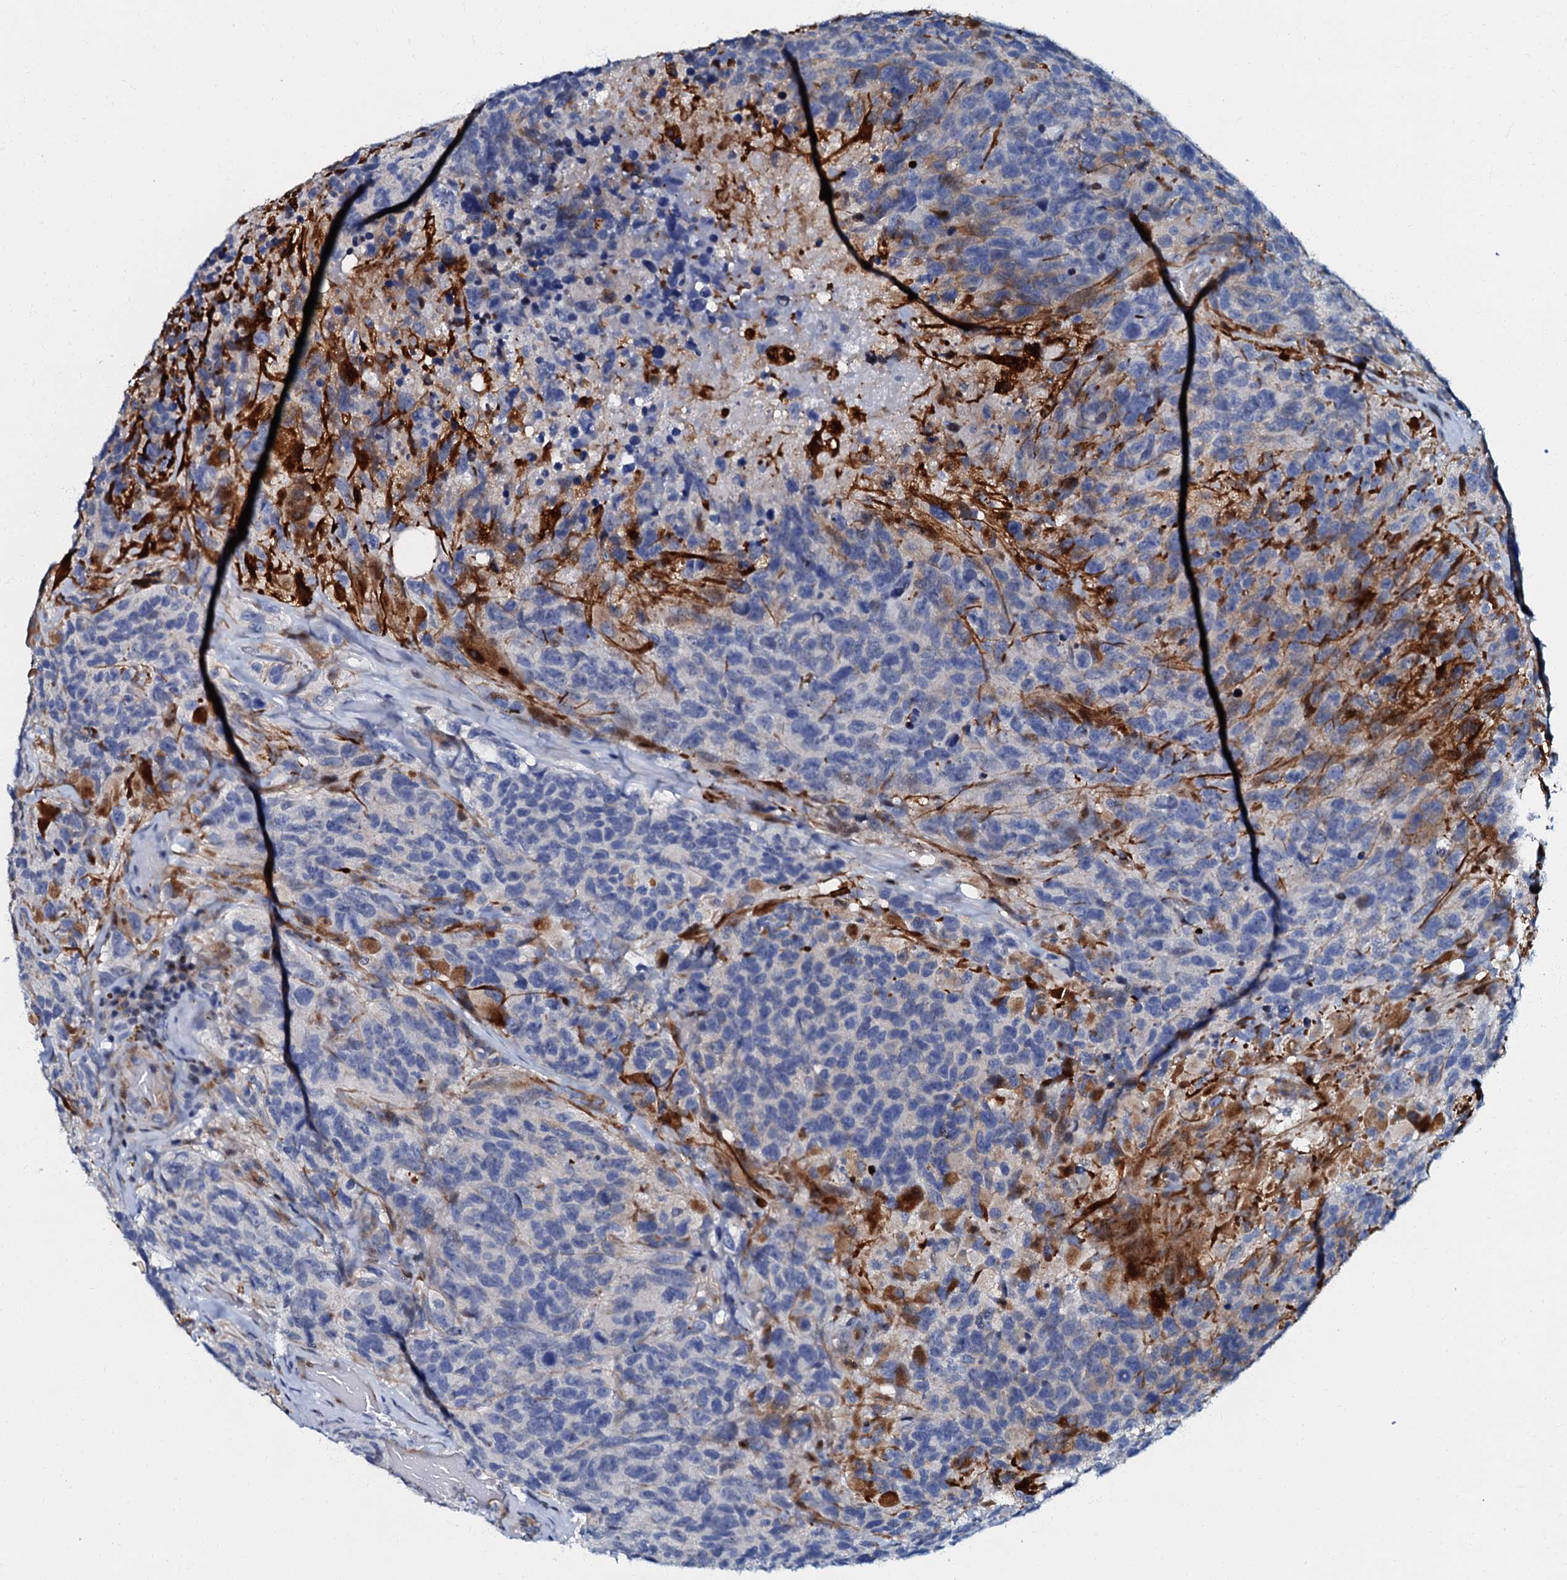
{"staining": {"intensity": "moderate", "quantity": "<25%", "location": "cytoplasmic/membranous"}, "tissue": "glioma", "cell_type": "Tumor cells", "image_type": "cancer", "snomed": [{"axis": "morphology", "description": "Glioma, malignant, High grade"}, {"axis": "topography", "description": "Brain"}], "caption": "Immunohistochemical staining of human glioma shows low levels of moderate cytoplasmic/membranous positivity in approximately <25% of tumor cells.", "gene": "MFSD5", "patient": {"sex": "male", "age": 69}}